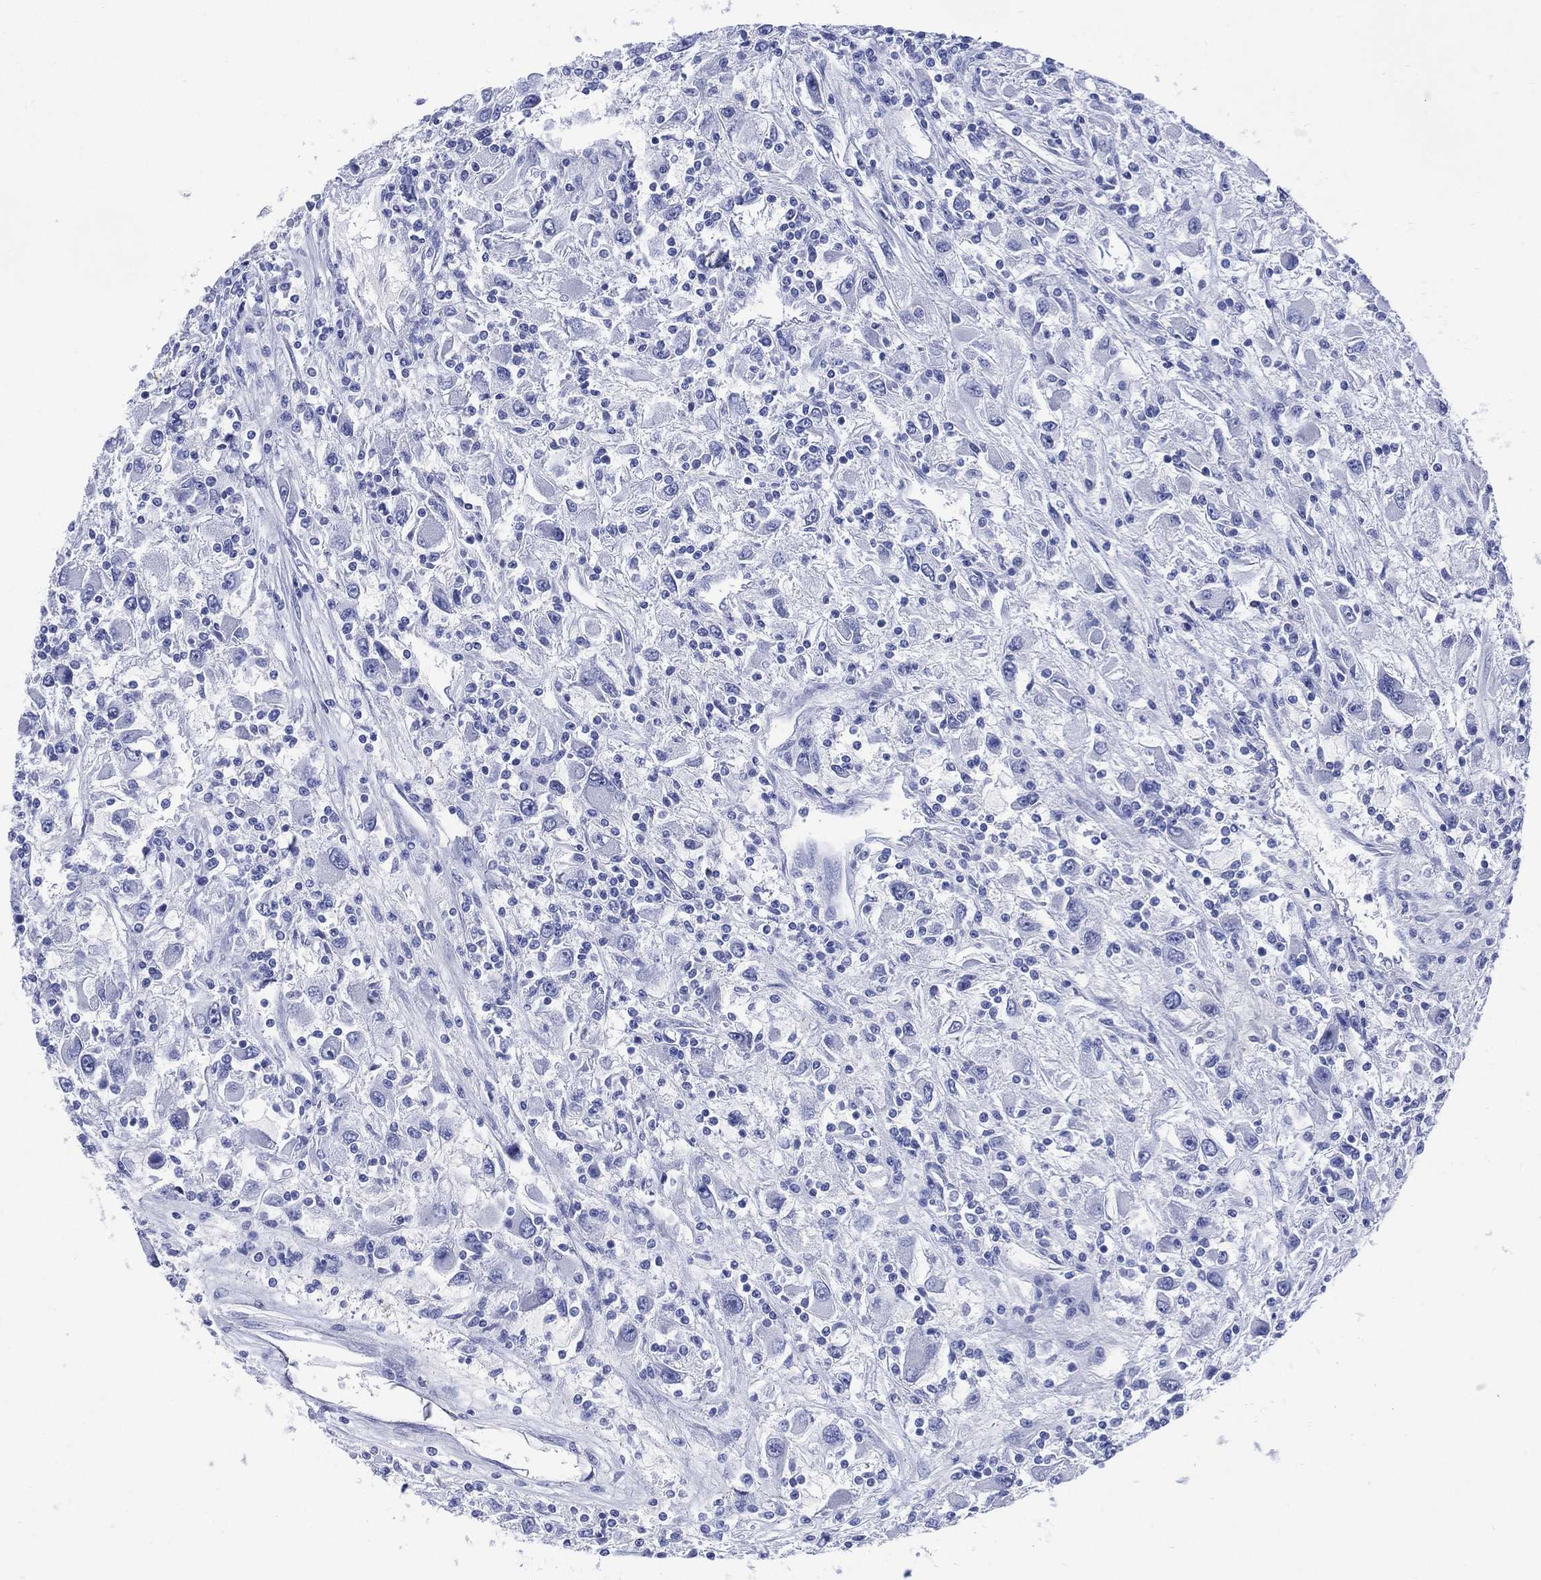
{"staining": {"intensity": "negative", "quantity": "none", "location": "none"}, "tissue": "renal cancer", "cell_type": "Tumor cells", "image_type": "cancer", "snomed": [{"axis": "morphology", "description": "Adenocarcinoma, NOS"}, {"axis": "topography", "description": "Kidney"}], "caption": "IHC histopathology image of neoplastic tissue: renal cancer stained with DAB exhibits no significant protein positivity in tumor cells. (DAB immunohistochemistry (IHC) visualized using brightfield microscopy, high magnification).", "gene": "SHCBP1L", "patient": {"sex": "female", "age": 67}}